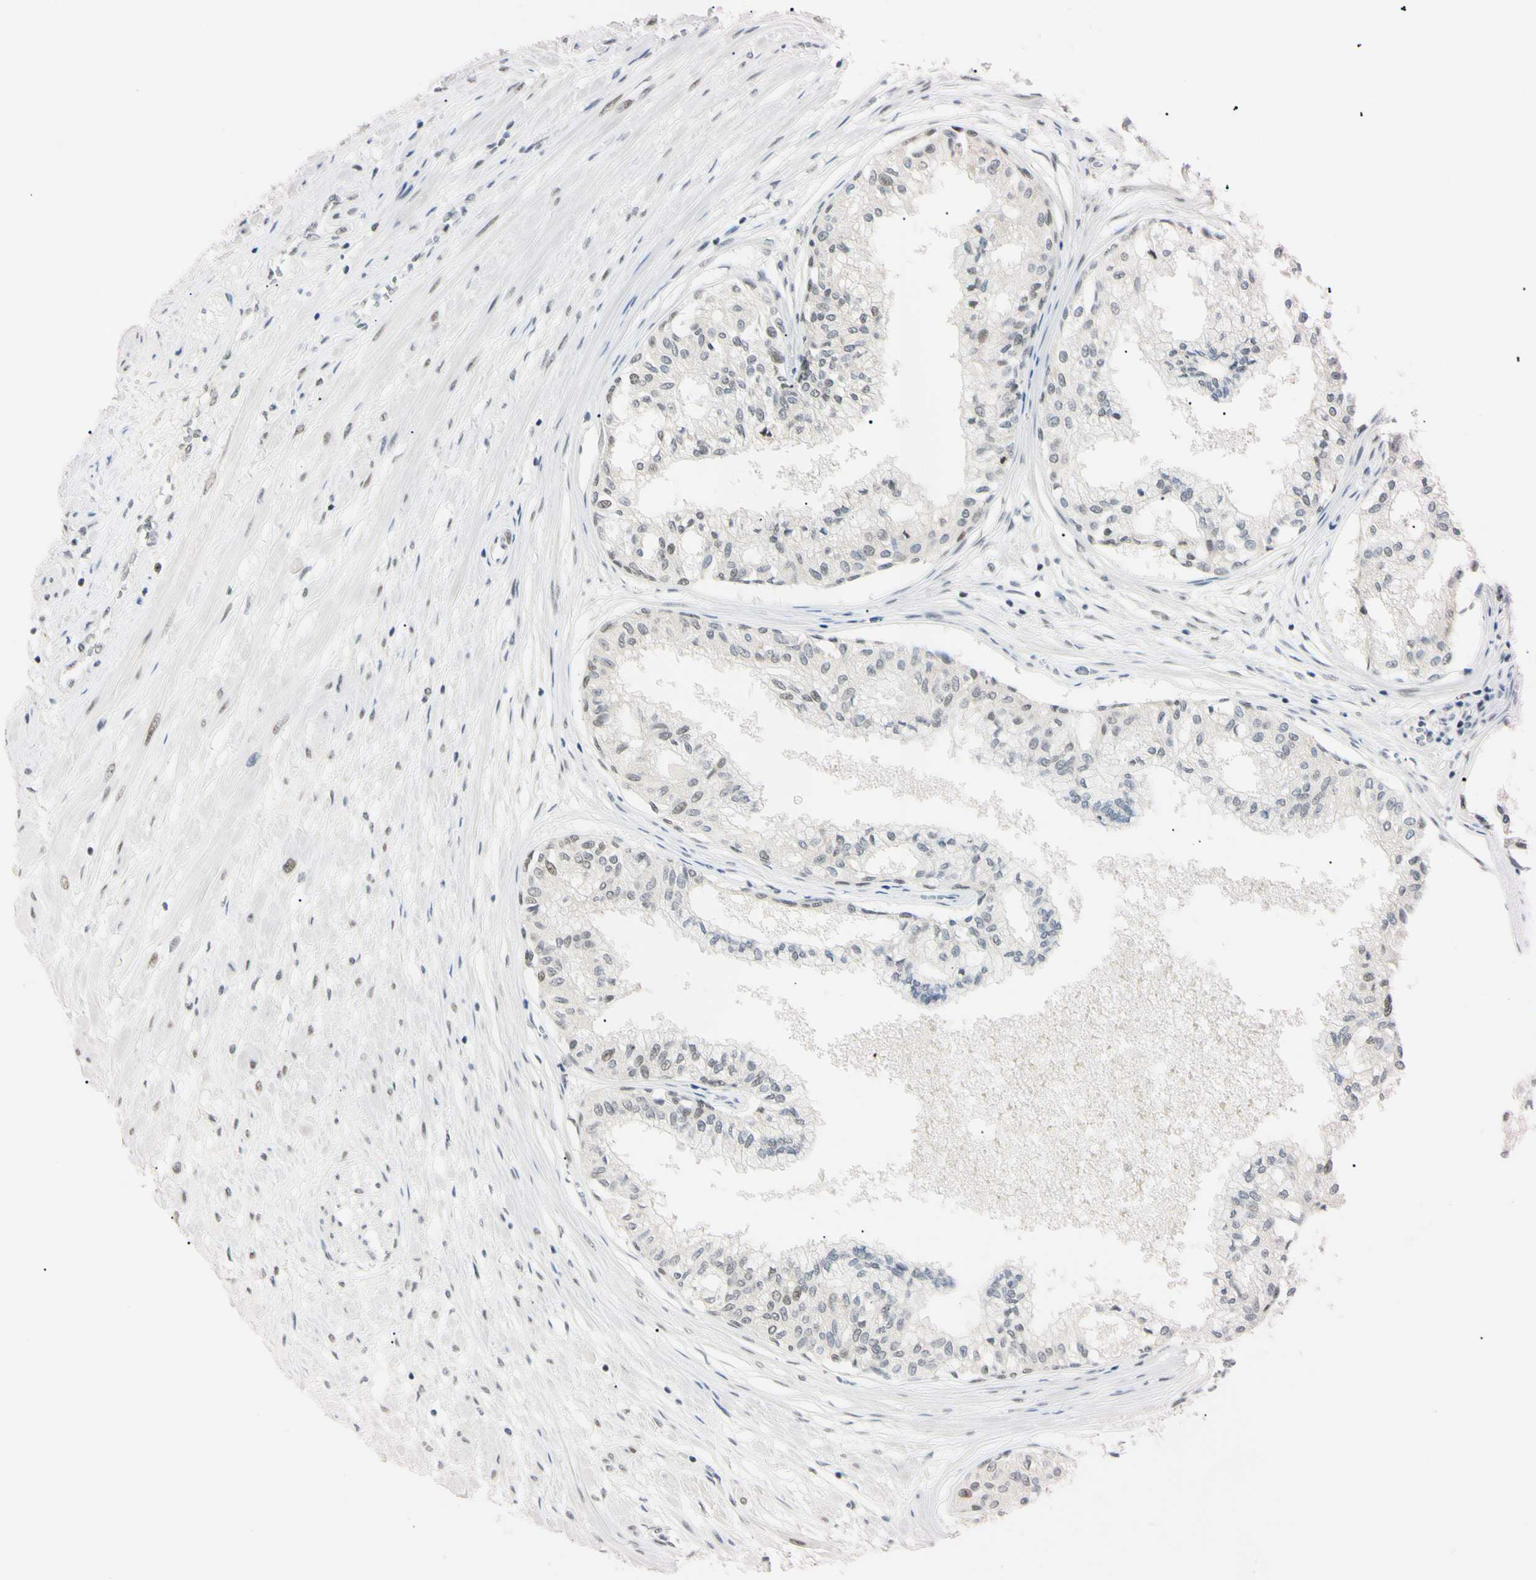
{"staining": {"intensity": "moderate", "quantity": ">75%", "location": "cytoplasmic/membranous,nuclear"}, "tissue": "prostate", "cell_type": "Glandular cells", "image_type": "normal", "snomed": [{"axis": "morphology", "description": "Normal tissue, NOS"}, {"axis": "topography", "description": "Prostate"}, {"axis": "topography", "description": "Seminal veicle"}], "caption": "IHC (DAB (3,3'-diaminobenzidine)) staining of benign human prostate demonstrates moderate cytoplasmic/membranous,nuclear protein expression in approximately >75% of glandular cells. The staining was performed using DAB to visualize the protein expression in brown, while the nuclei were stained in blue with hematoxylin (Magnification: 20x).", "gene": "ZNF134", "patient": {"sex": "male", "age": 60}}